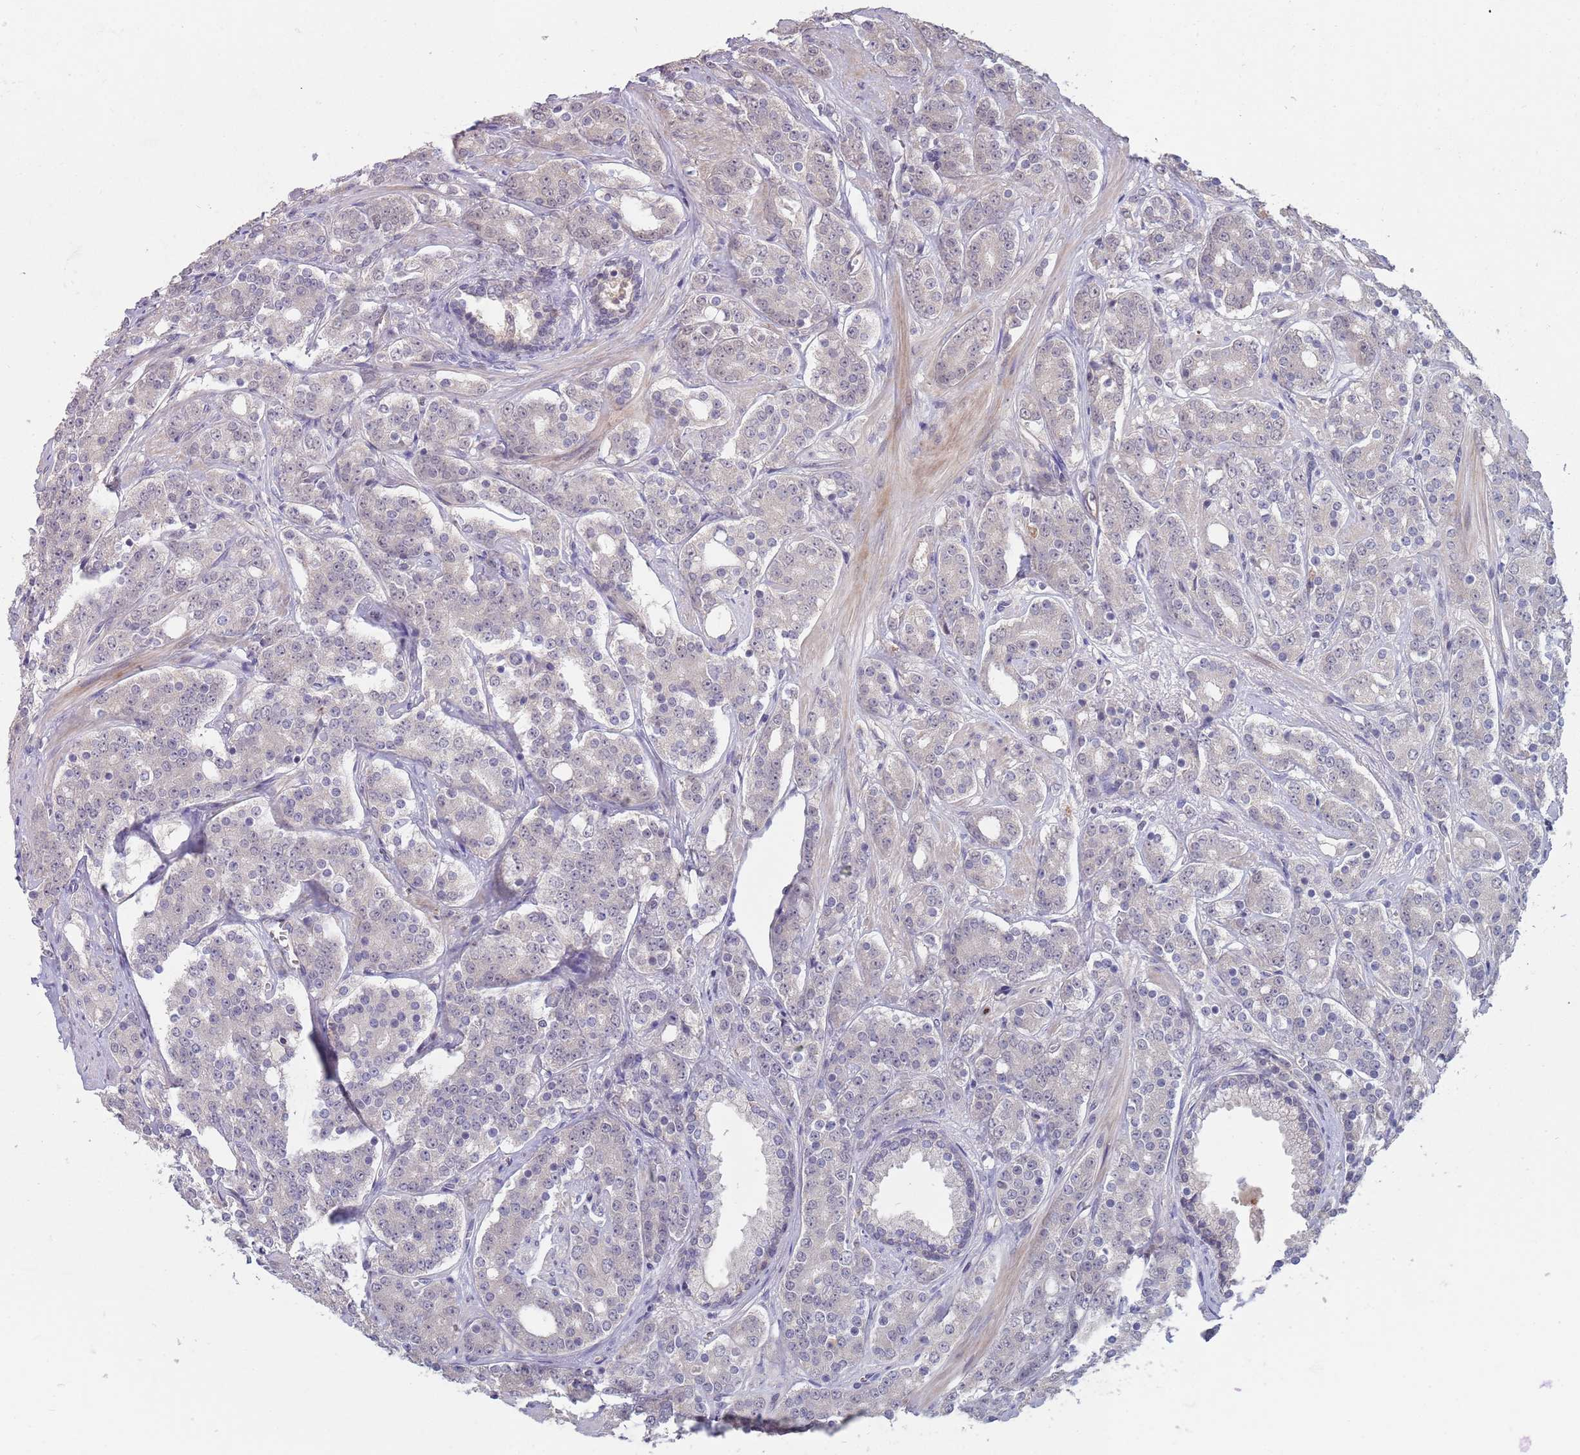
{"staining": {"intensity": "negative", "quantity": "none", "location": "none"}, "tissue": "prostate cancer", "cell_type": "Tumor cells", "image_type": "cancer", "snomed": [{"axis": "morphology", "description": "Adenocarcinoma, High grade"}, {"axis": "topography", "description": "Prostate"}], "caption": "Tumor cells are negative for protein expression in human high-grade adenocarcinoma (prostate).", "gene": "MEI1", "patient": {"sex": "male", "age": 62}}